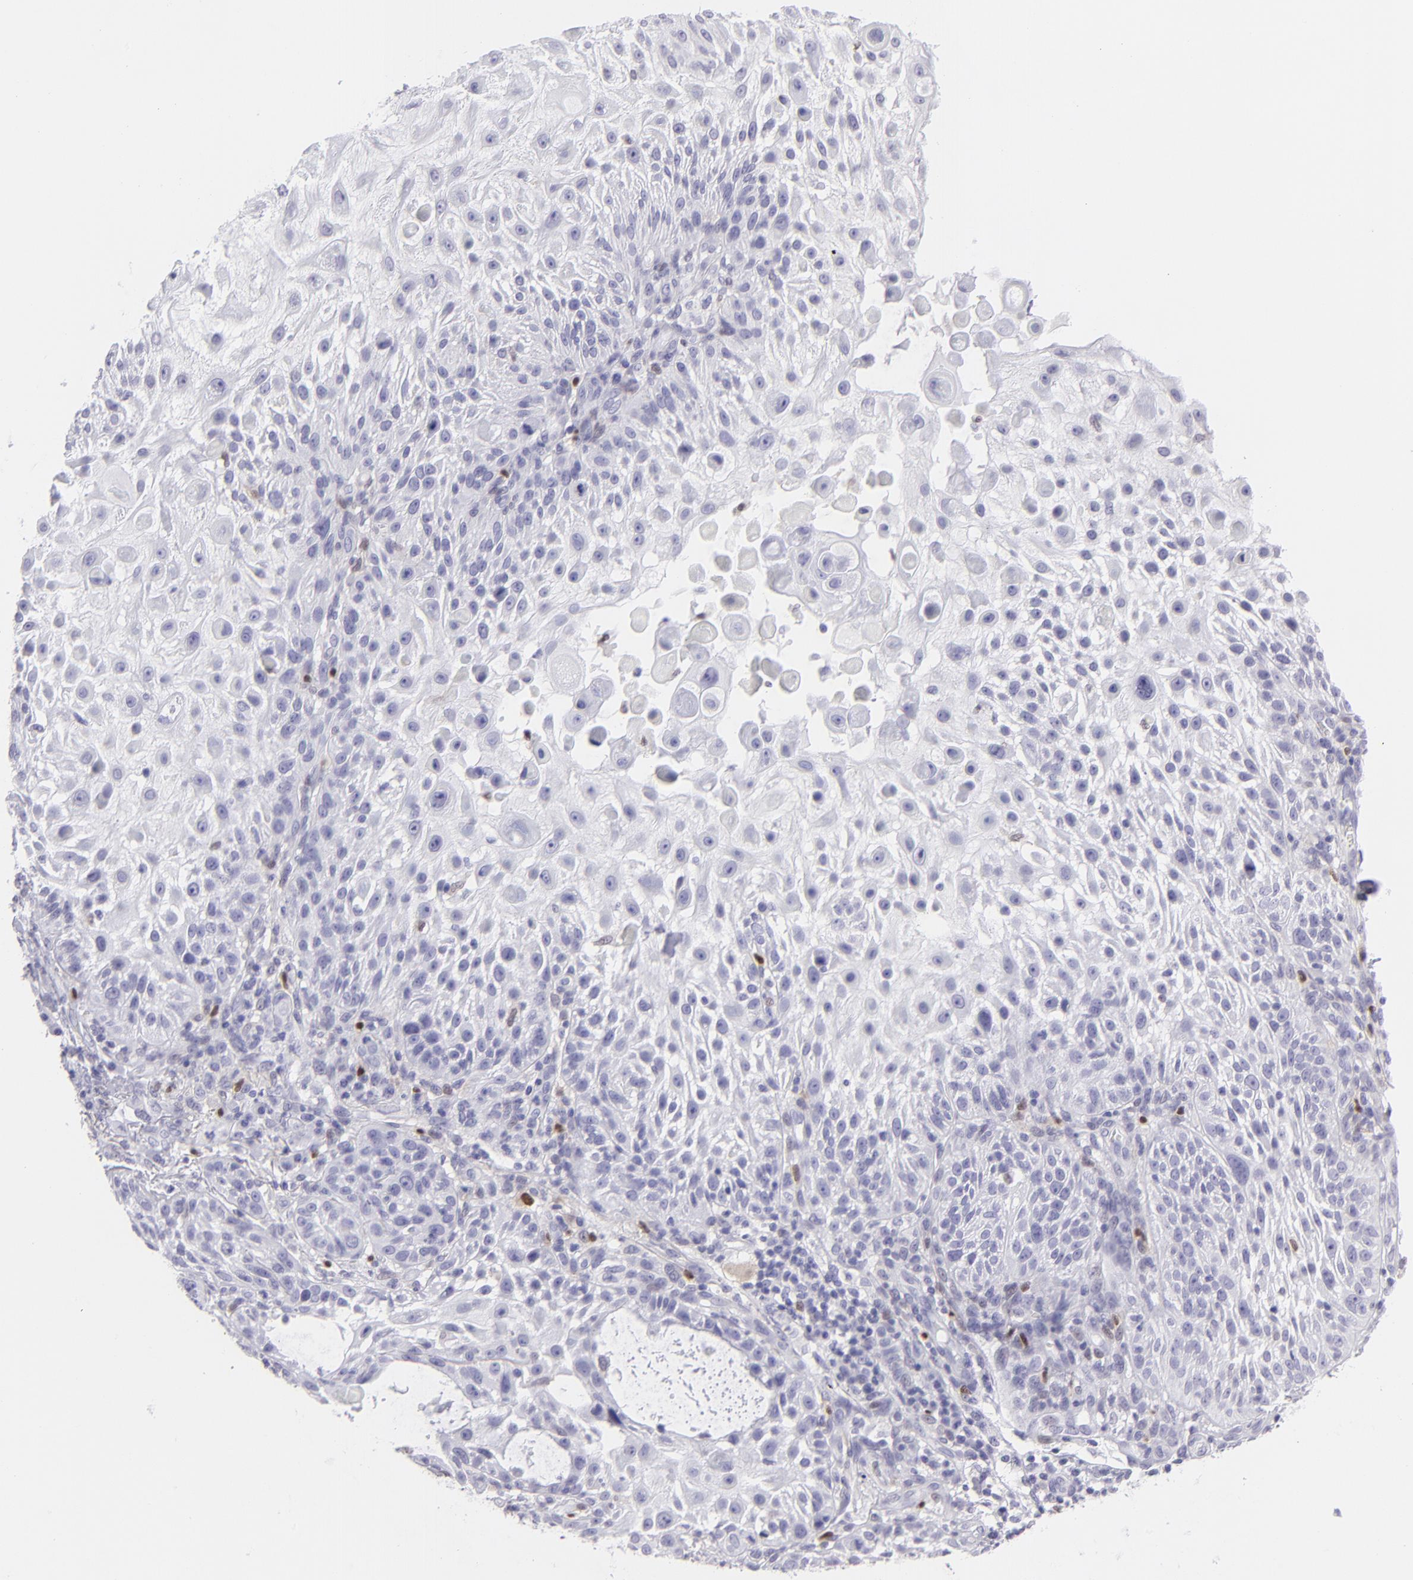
{"staining": {"intensity": "negative", "quantity": "none", "location": "none"}, "tissue": "skin cancer", "cell_type": "Tumor cells", "image_type": "cancer", "snomed": [{"axis": "morphology", "description": "Squamous cell carcinoma, NOS"}, {"axis": "topography", "description": "Skin"}], "caption": "Human squamous cell carcinoma (skin) stained for a protein using immunohistochemistry shows no expression in tumor cells.", "gene": "MITF", "patient": {"sex": "female", "age": 89}}